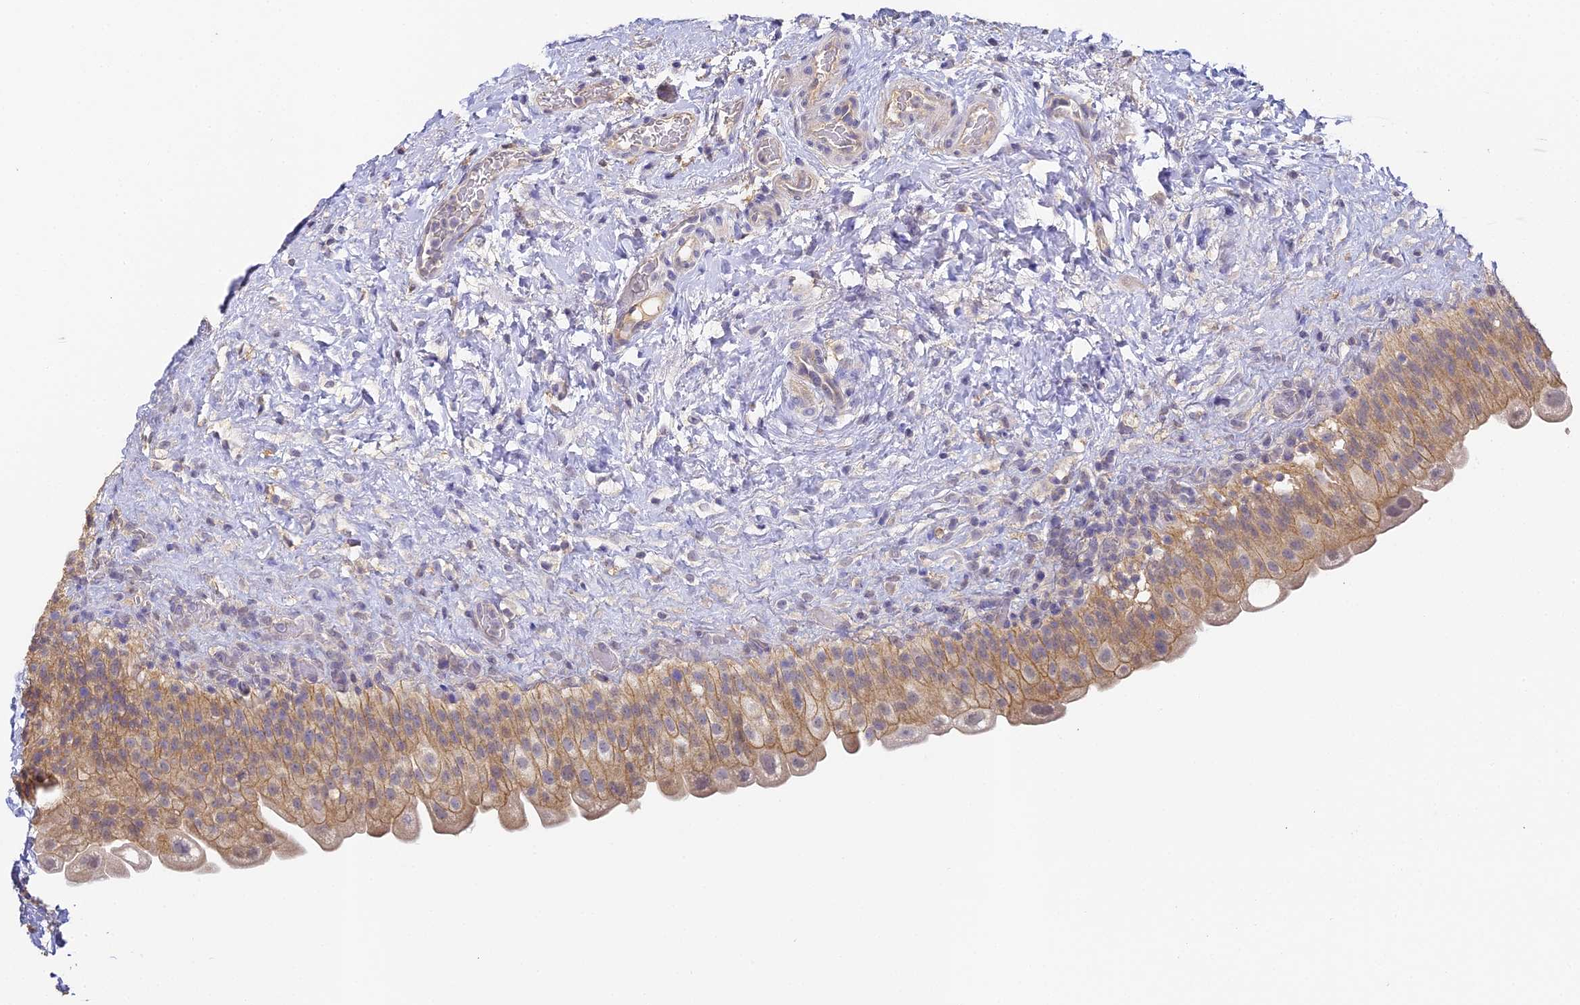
{"staining": {"intensity": "moderate", "quantity": ">75%", "location": "cytoplasmic/membranous"}, "tissue": "urinary bladder", "cell_type": "Urothelial cells", "image_type": "normal", "snomed": [{"axis": "morphology", "description": "Normal tissue, NOS"}, {"axis": "topography", "description": "Urinary bladder"}], "caption": "Immunohistochemical staining of normal urinary bladder reveals moderate cytoplasmic/membranous protein expression in about >75% of urothelial cells. (DAB (3,3'-diaminobenzidine) IHC with brightfield microscopy, high magnification).", "gene": "YAE1", "patient": {"sex": "female", "age": 27}}